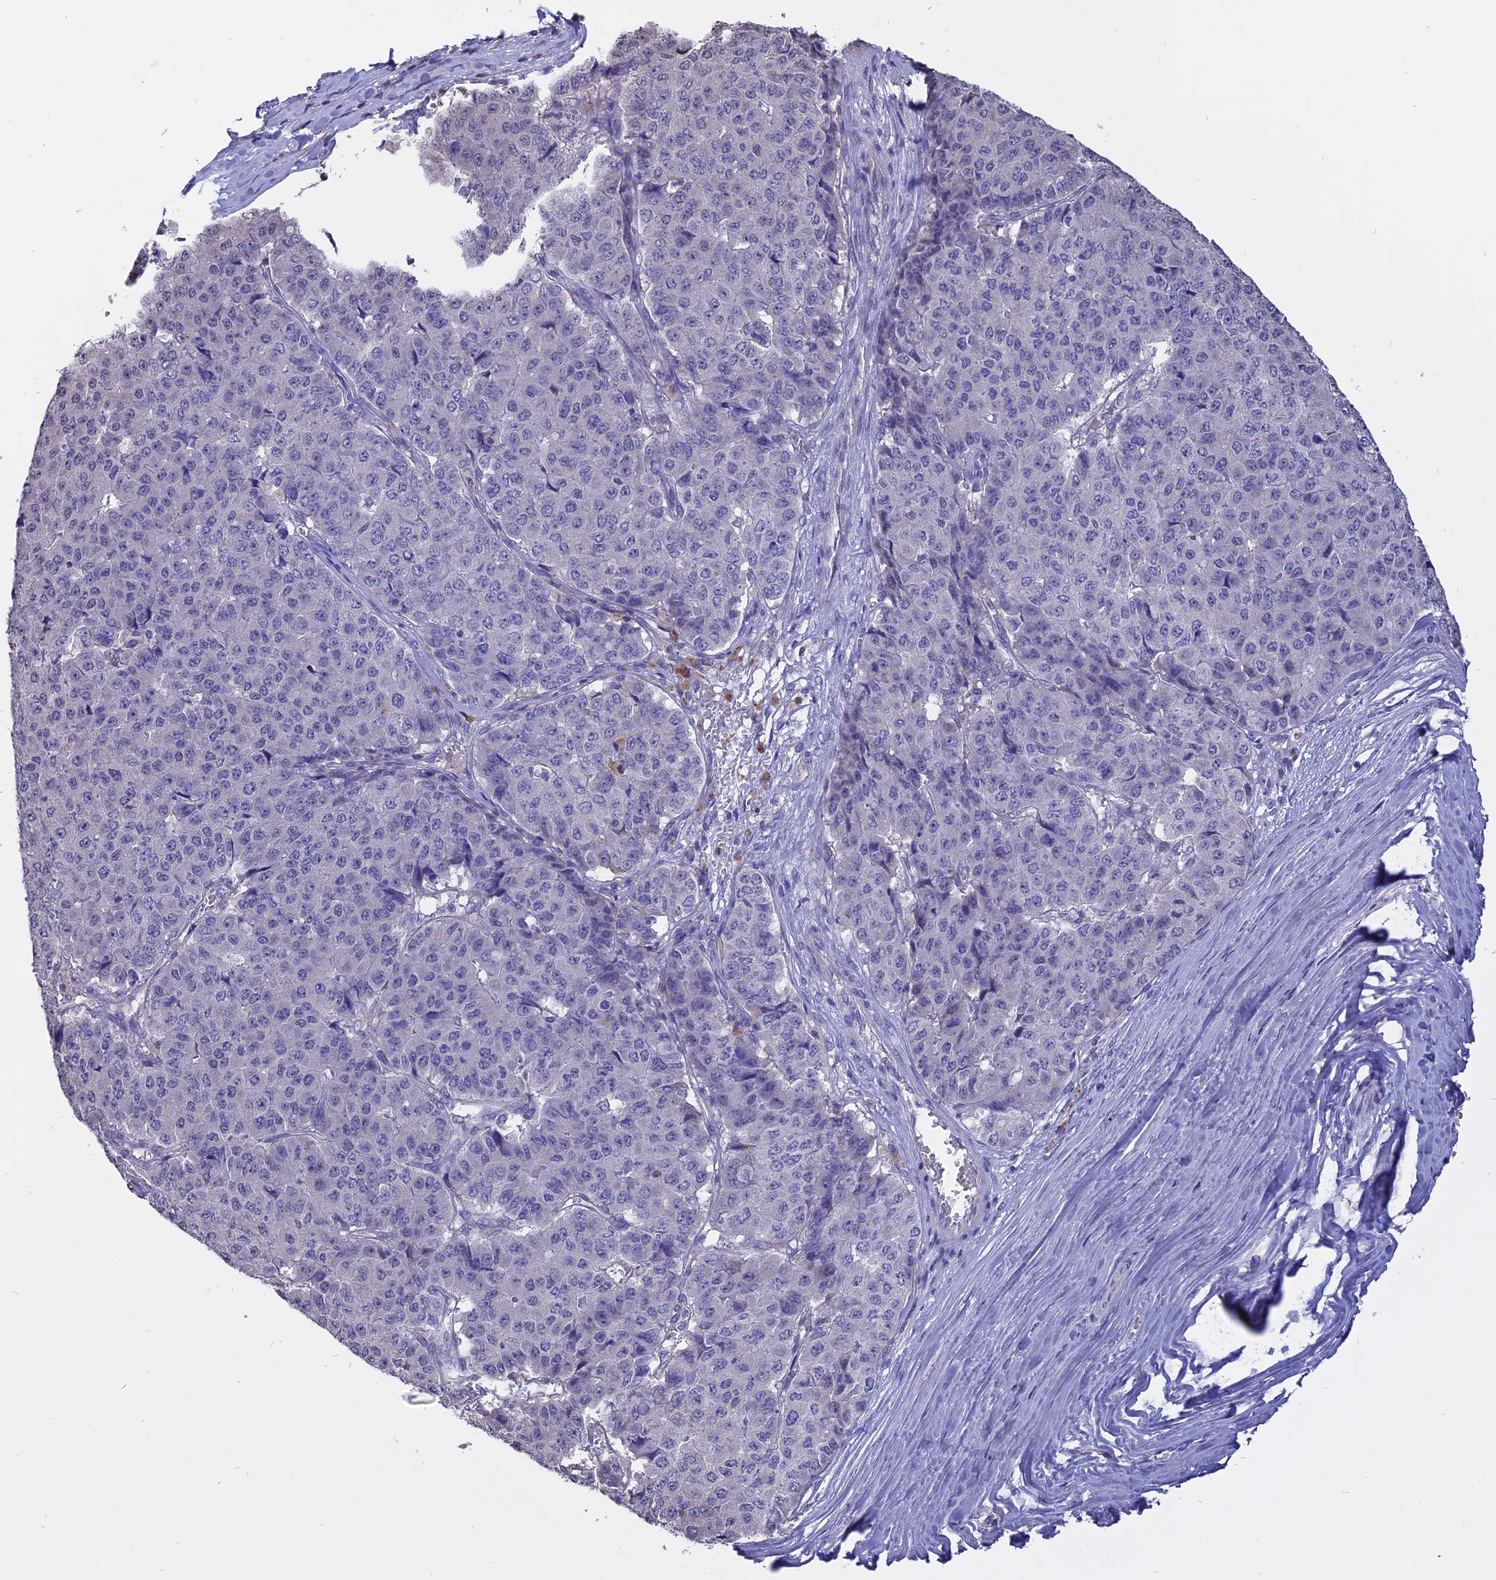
{"staining": {"intensity": "negative", "quantity": "none", "location": "none"}, "tissue": "pancreatic cancer", "cell_type": "Tumor cells", "image_type": "cancer", "snomed": [{"axis": "morphology", "description": "Adenocarcinoma, NOS"}, {"axis": "topography", "description": "Pancreas"}], "caption": "DAB (3,3'-diaminobenzidine) immunohistochemical staining of pancreatic cancer (adenocarcinoma) reveals no significant expression in tumor cells.", "gene": "CARMIL2", "patient": {"sex": "male", "age": 50}}